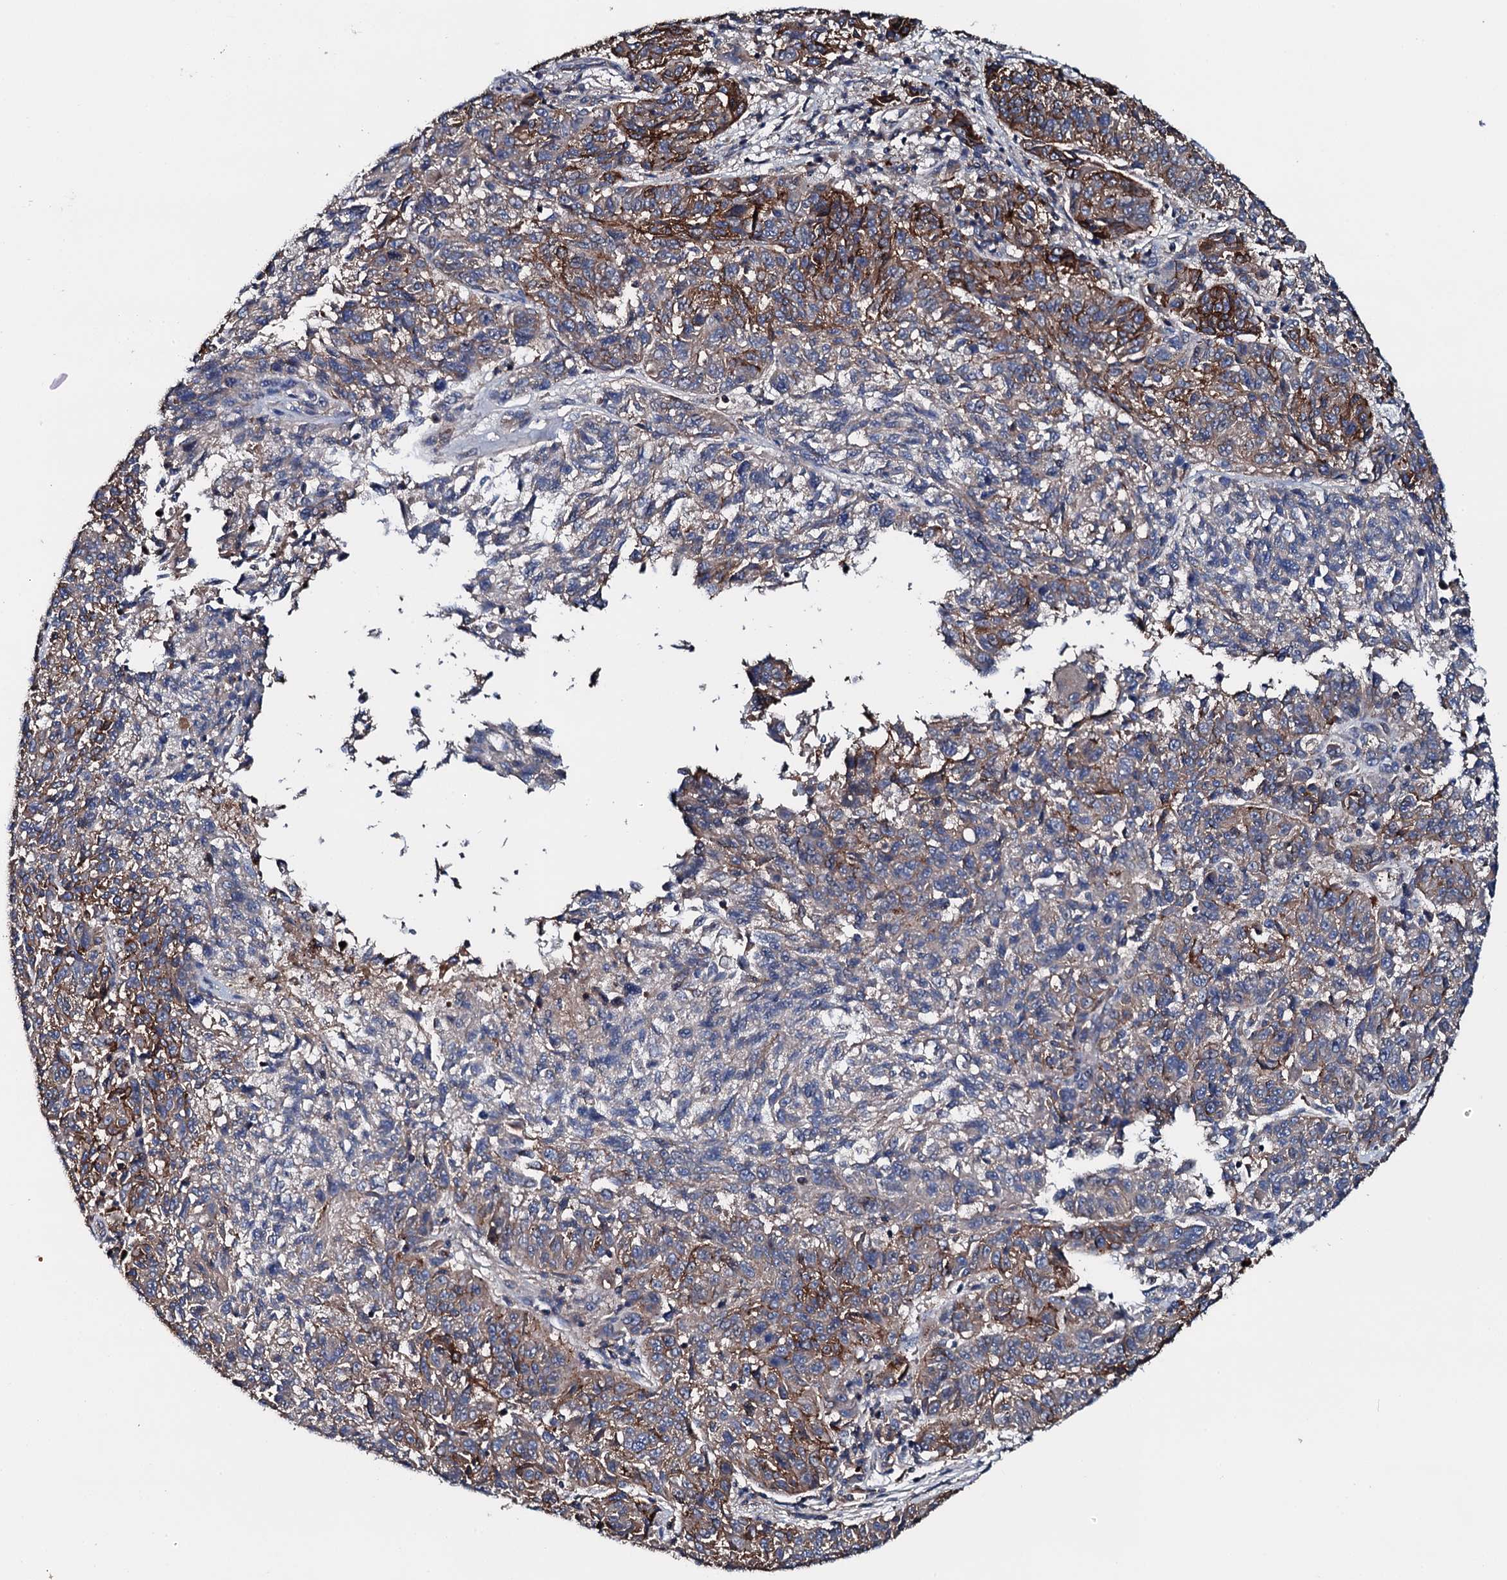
{"staining": {"intensity": "moderate", "quantity": "25%-75%", "location": "cytoplasmic/membranous"}, "tissue": "melanoma", "cell_type": "Tumor cells", "image_type": "cancer", "snomed": [{"axis": "morphology", "description": "Malignant melanoma, NOS"}, {"axis": "topography", "description": "Skin"}], "caption": "Immunohistochemical staining of human melanoma exhibits medium levels of moderate cytoplasmic/membranous expression in approximately 25%-75% of tumor cells.", "gene": "NEK1", "patient": {"sex": "male", "age": 53}}